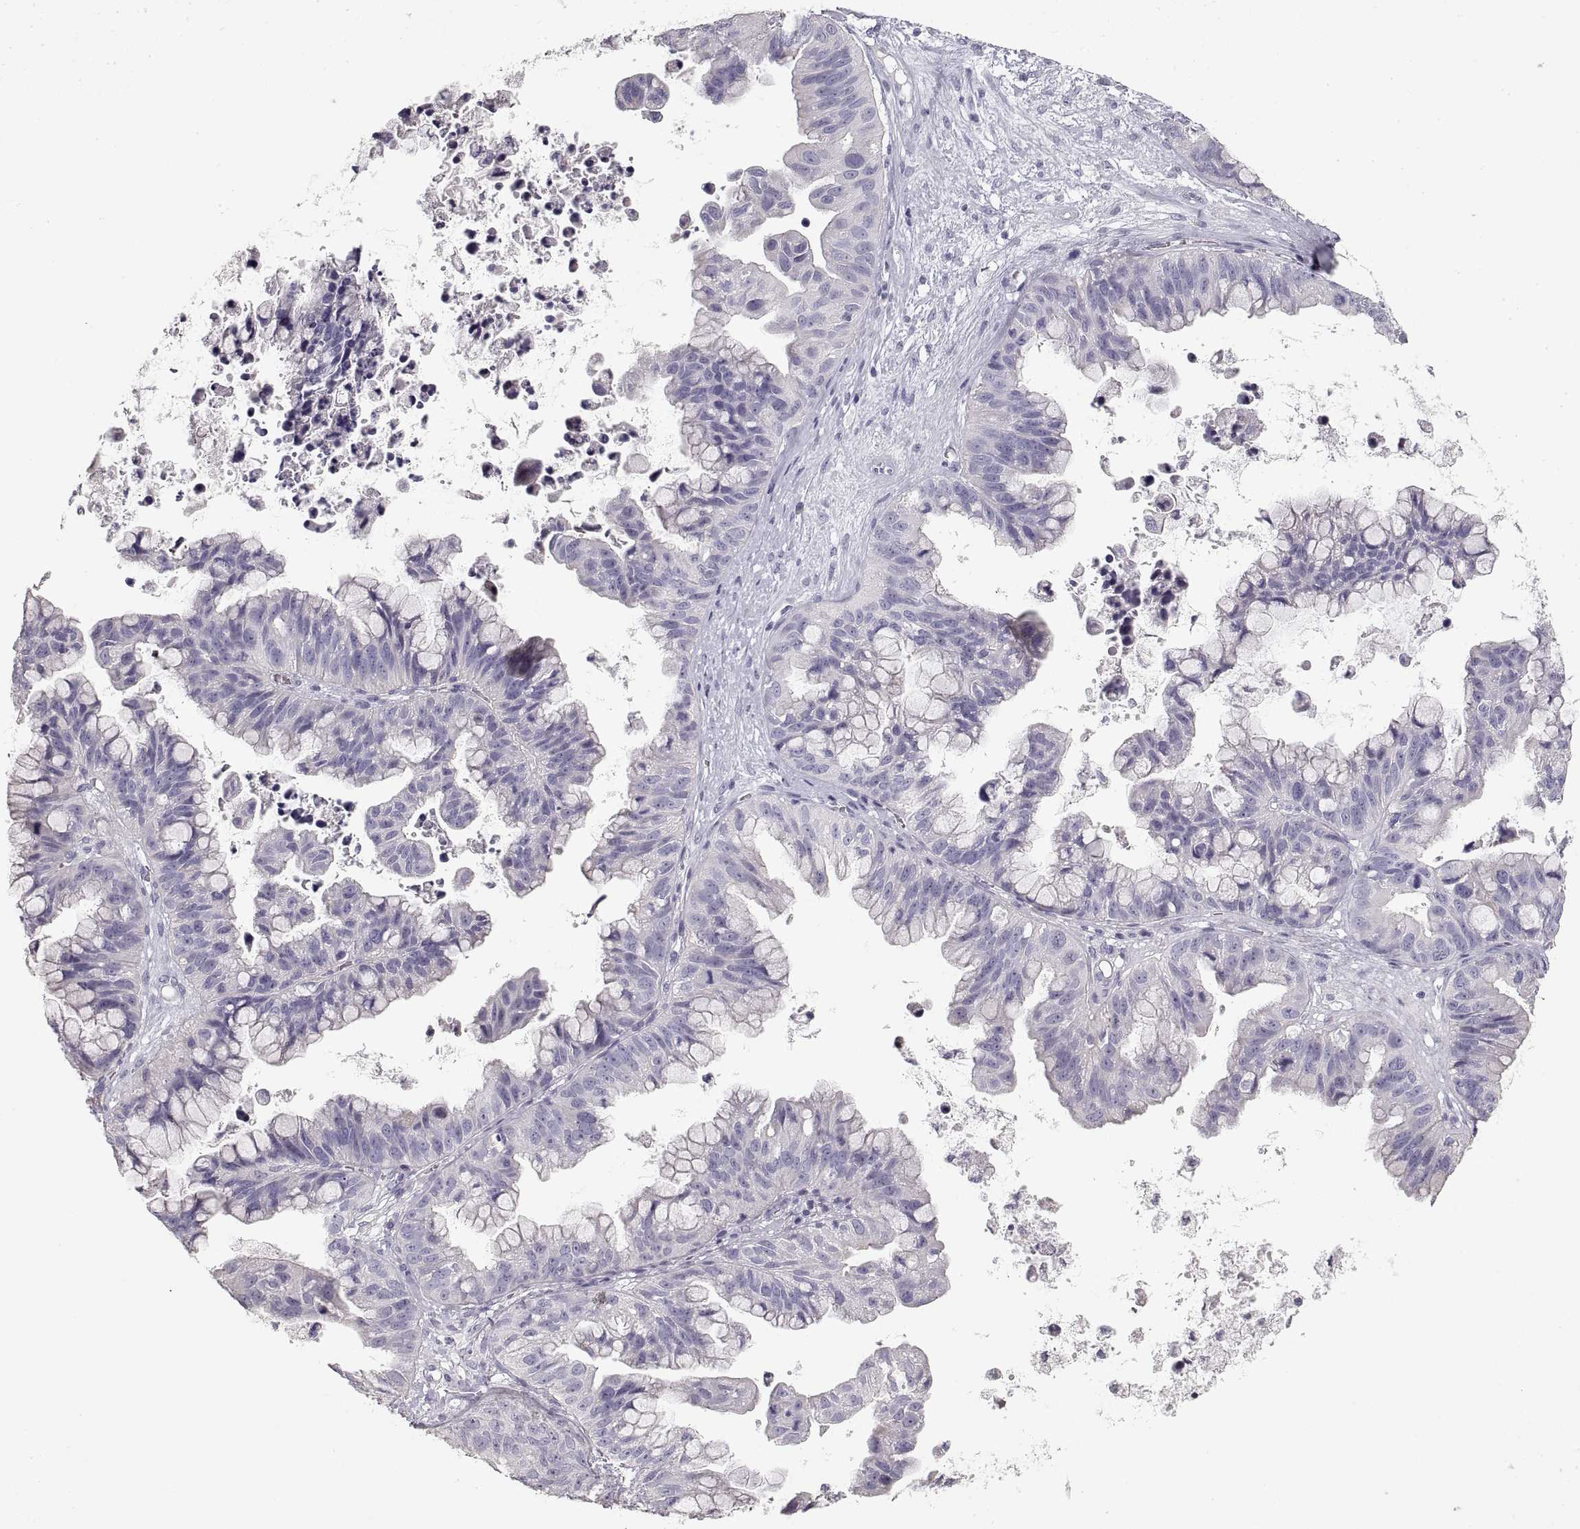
{"staining": {"intensity": "negative", "quantity": "none", "location": "none"}, "tissue": "ovarian cancer", "cell_type": "Tumor cells", "image_type": "cancer", "snomed": [{"axis": "morphology", "description": "Cystadenocarcinoma, mucinous, NOS"}, {"axis": "topography", "description": "Ovary"}], "caption": "Image shows no significant protein positivity in tumor cells of ovarian cancer (mucinous cystadenocarcinoma).", "gene": "ZP3", "patient": {"sex": "female", "age": 76}}